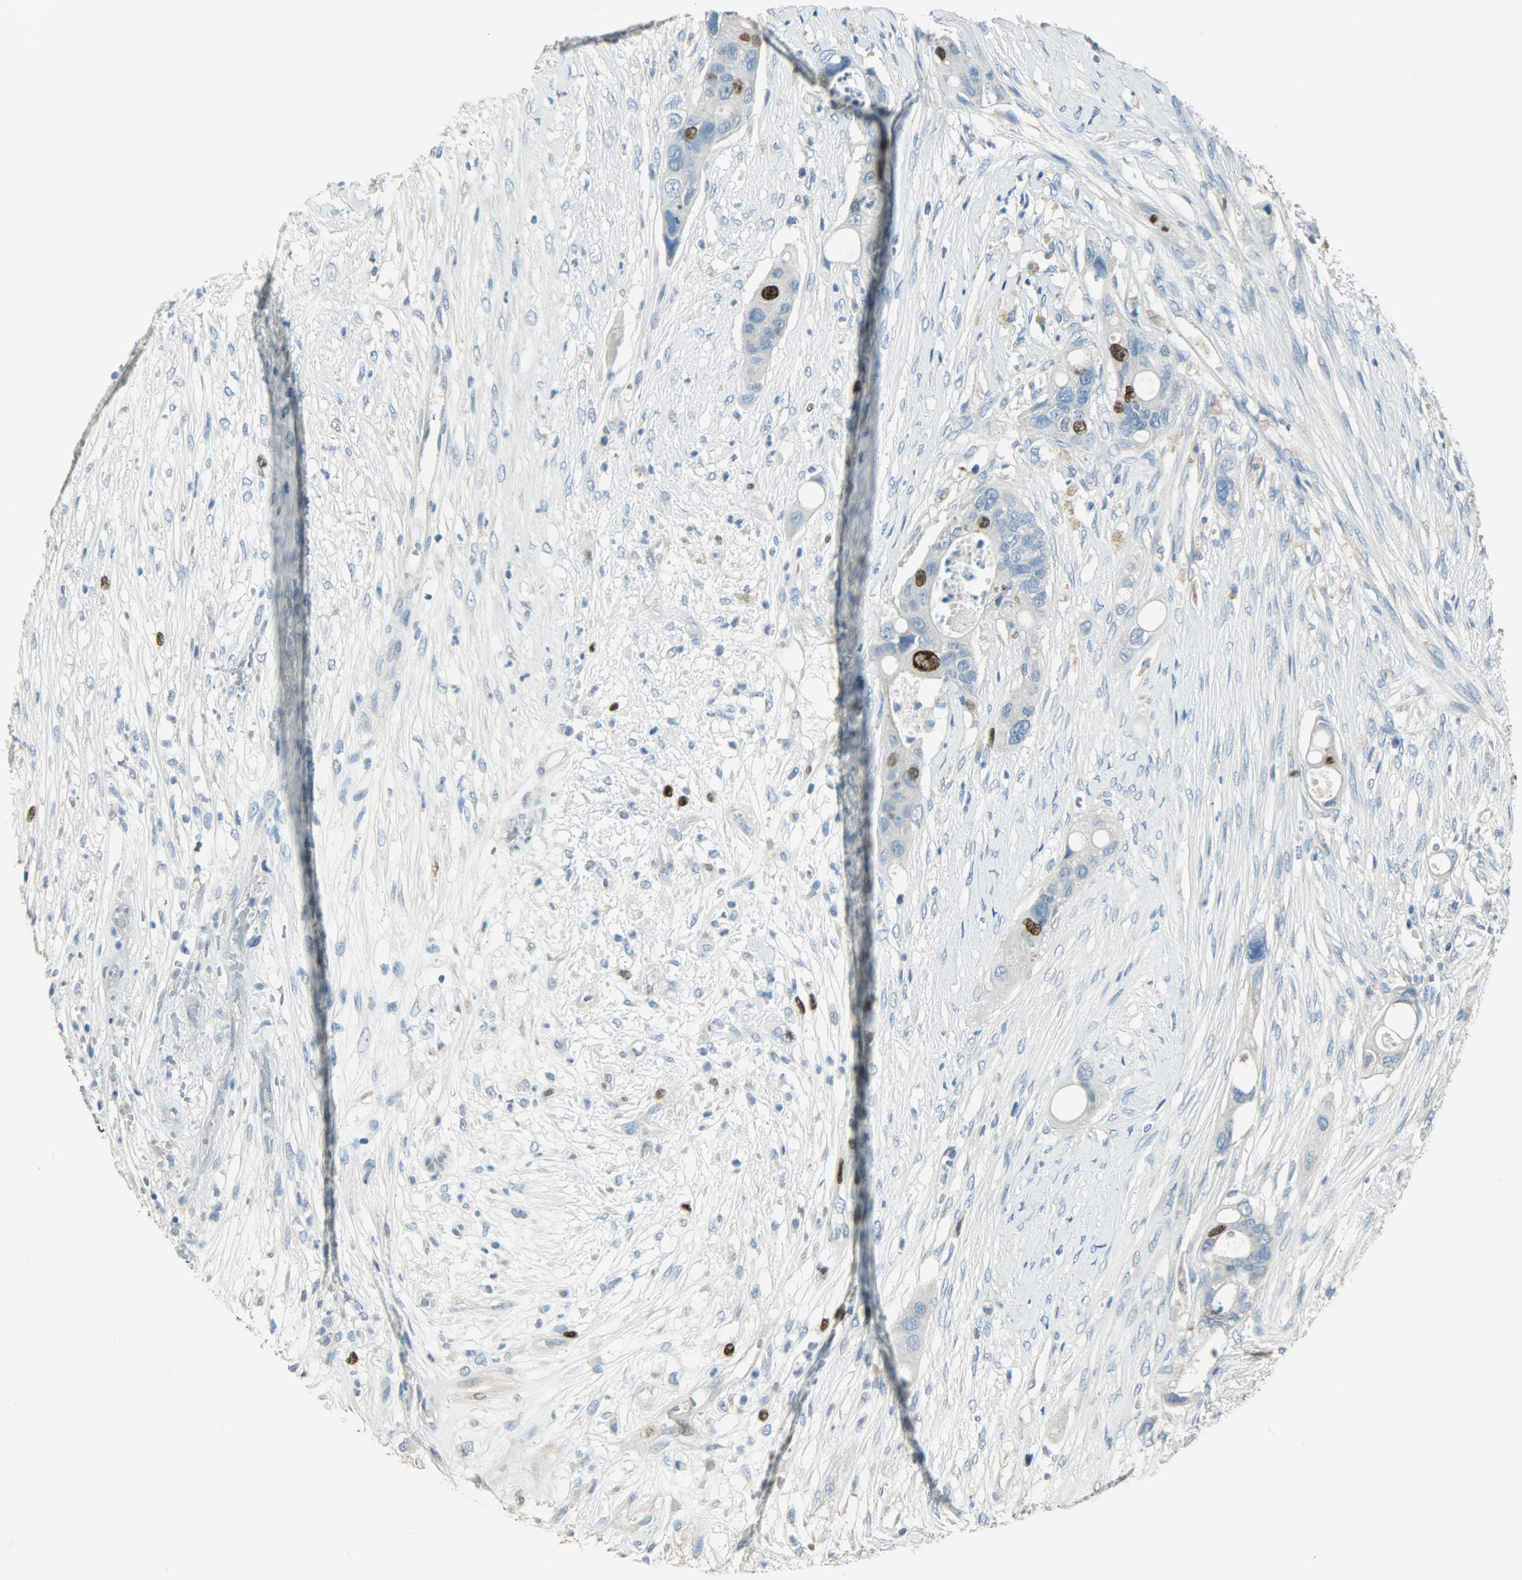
{"staining": {"intensity": "strong", "quantity": "<25%", "location": "nuclear"}, "tissue": "colorectal cancer", "cell_type": "Tumor cells", "image_type": "cancer", "snomed": [{"axis": "morphology", "description": "Adenocarcinoma, NOS"}, {"axis": "topography", "description": "Colon"}], "caption": "Protein expression analysis of colorectal cancer (adenocarcinoma) displays strong nuclear staining in approximately <25% of tumor cells. Immunohistochemistry stains the protein of interest in brown and the nuclei are stained blue.", "gene": "TPX2", "patient": {"sex": "female", "age": 57}}